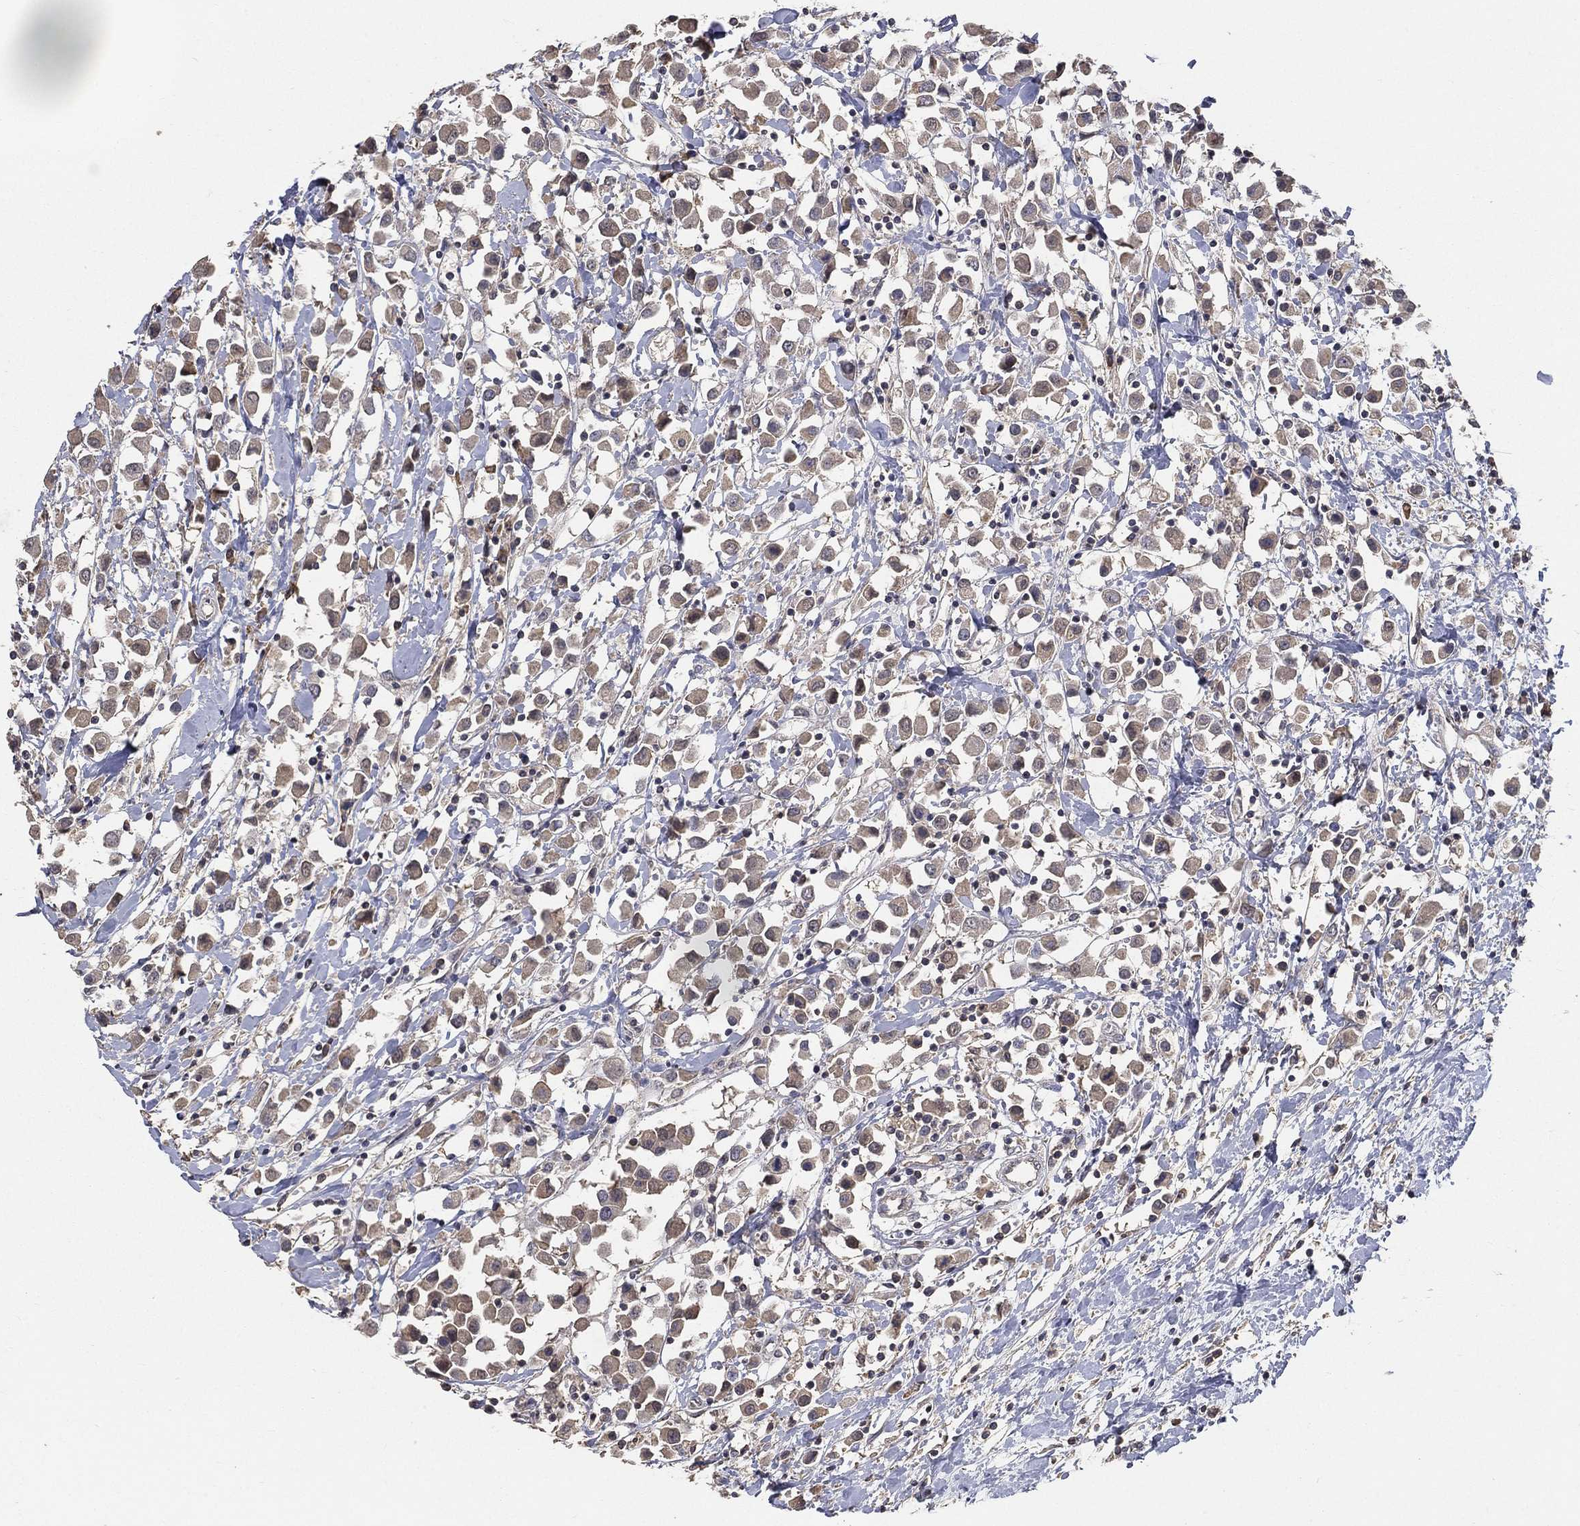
{"staining": {"intensity": "weak", "quantity": ">75%", "location": "cytoplasmic/membranous"}, "tissue": "breast cancer", "cell_type": "Tumor cells", "image_type": "cancer", "snomed": [{"axis": "morphology", "description": "Duct carcinoma"}, {"axis": "topography", "description": "Breast"}], "caption": "Weak cytoplasmic/membranous staining is seen in approximately >75% of tumor cells in breast cancer. Nuclei are stained in blue.", "gene": "SNAP25", "patient": {"sex": "female", "age": 61}}